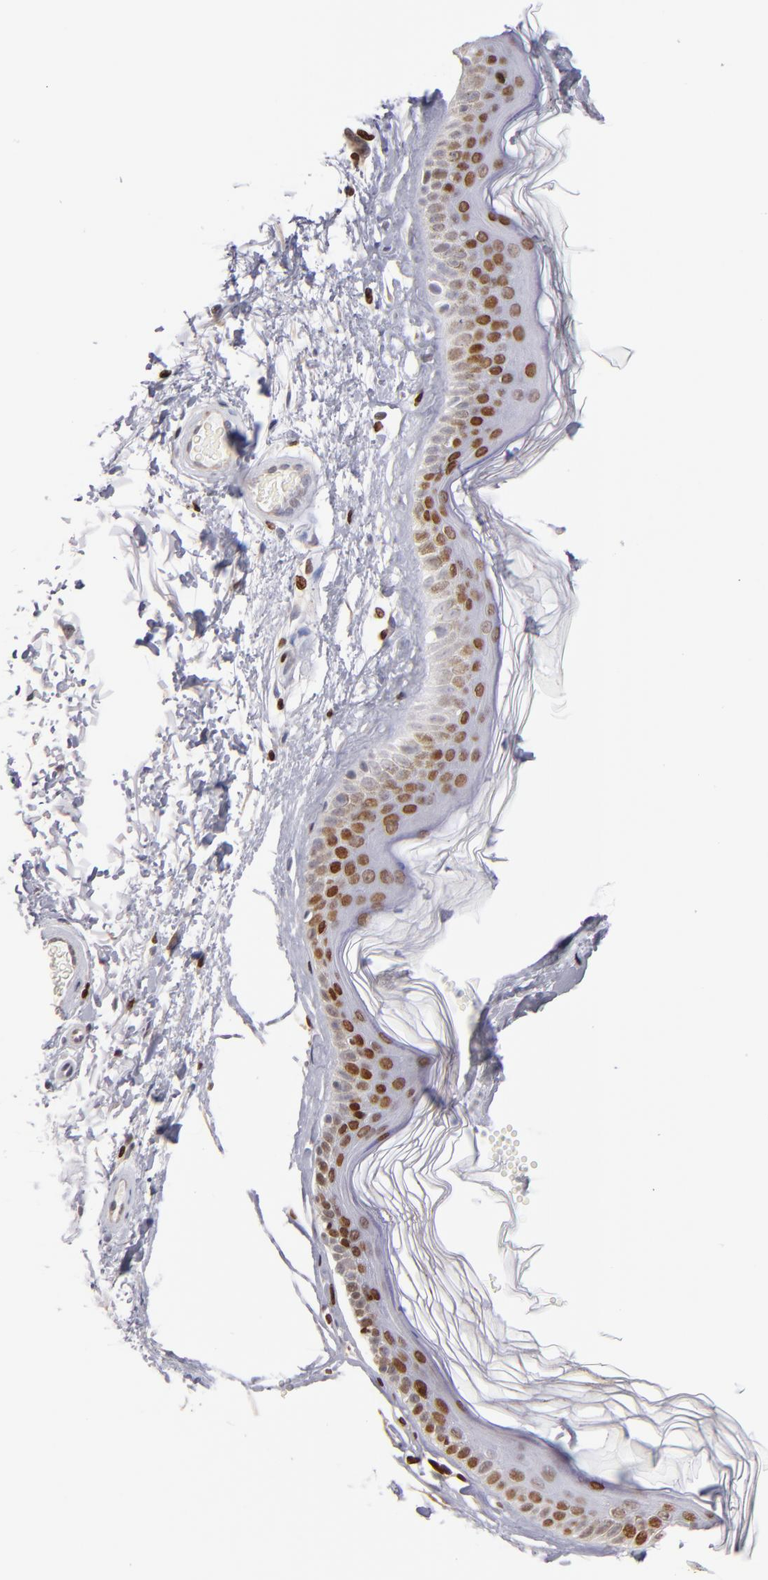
{"staining": {"intensity": "moderate", "quantity": ">75%", "location": "nuclear"}, "tissue": "skin", "cell_type": "Fibroblasts", "image_type": "normal", "snomed": [{"axis": "morphology", "description": "Normal tissue, NOS"}, {"axis": "topography", "description": "Skin"}], "caption": "Normal skin displays moderate nuclear expression in about >75% of fibroblasts, visualized by immunohistochemistry. Nuclei are stained in blue.", "gene": "POLA1", "patient": {"sex": "male", "age": 63}}